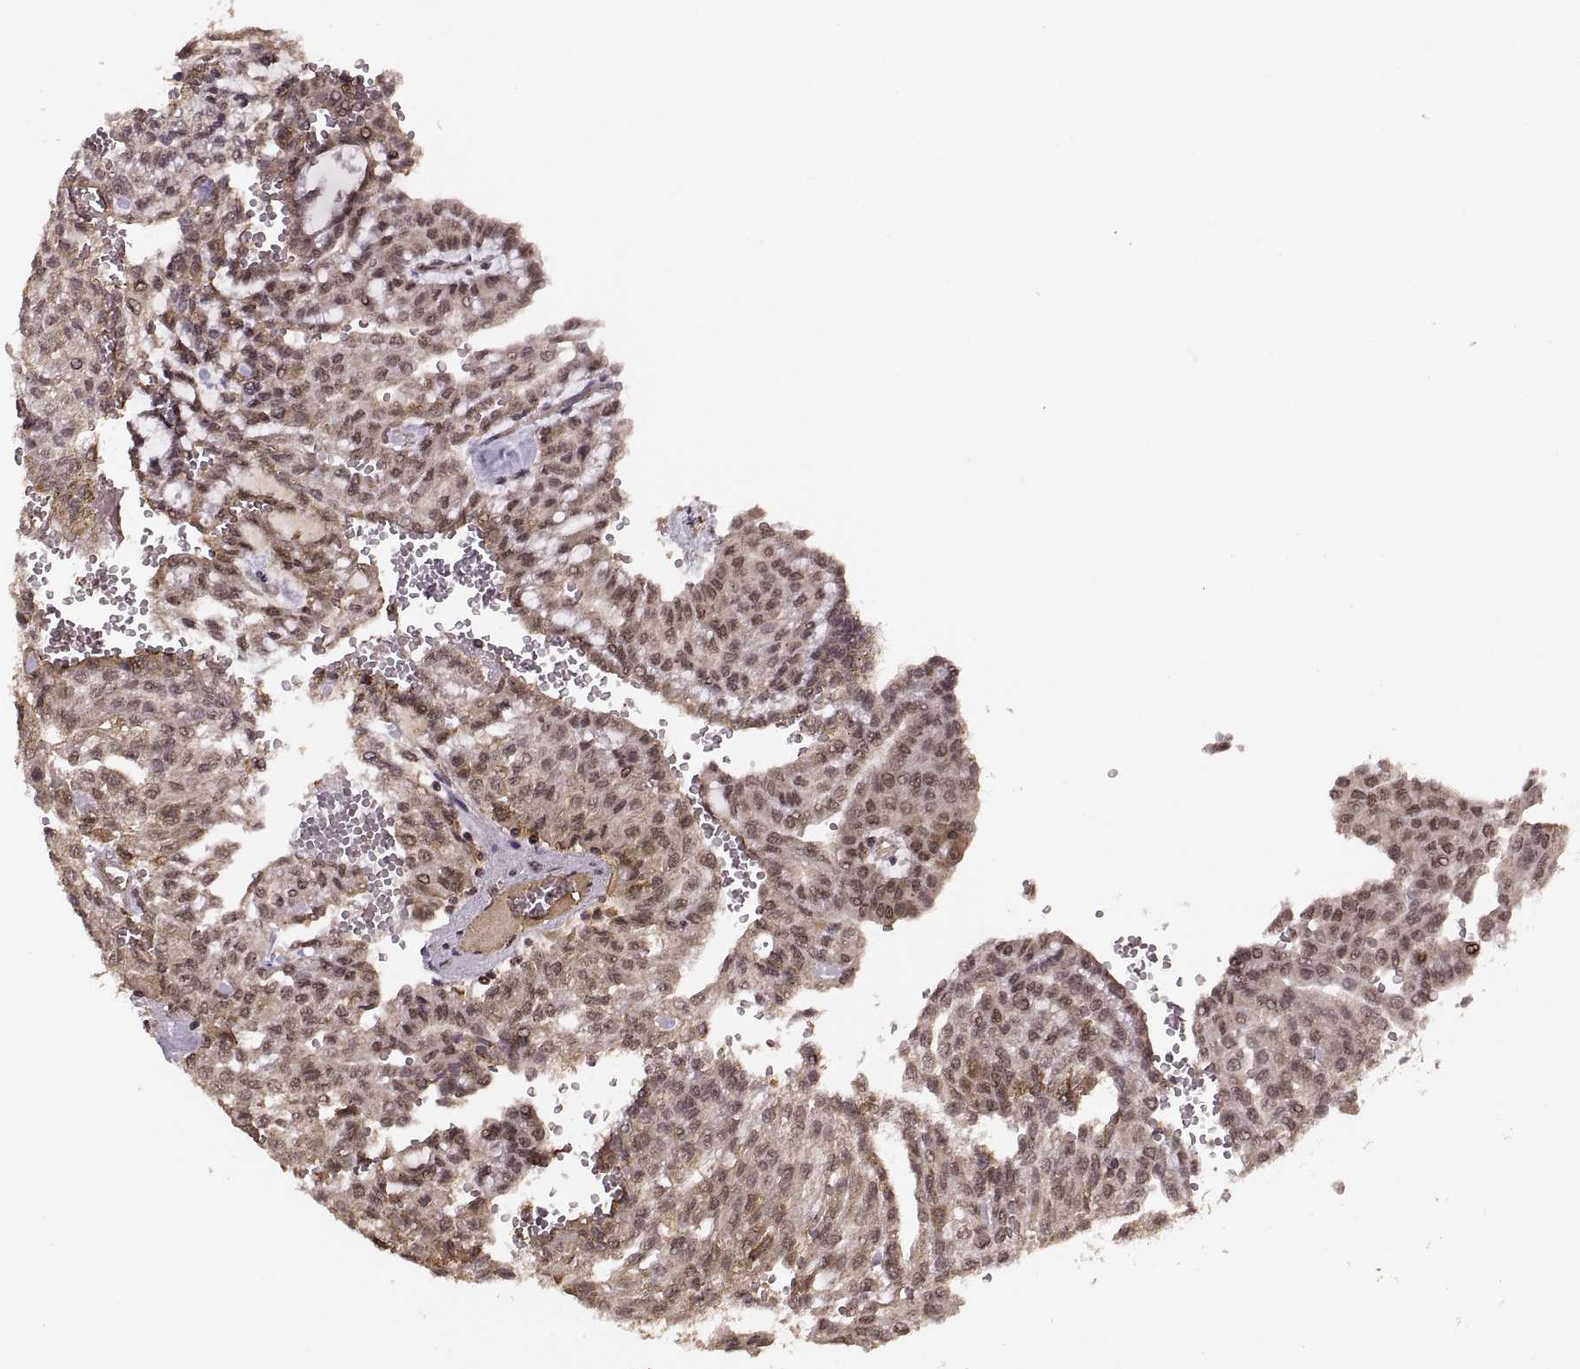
{"staining": {"intensity": "weak", "quantity": ">75%", "location": "cytoplasmic/membranous,nuclear"}, "tissue": "renal cancer", "cell_type": "Tumor cells", "image_type": "cancer", "snomed": [{"axis": "morphology", "description": "Adenocarcinoma, NOS"}, {"axis": "topography", "description": "Kidney"}], "caption": "Immunohistochemistry (IHC) of human adenocarcinoma (renal) demonstrates low levels of weak cytoplasmic/membranous and nuclear staining in approximately >75% of tumor cells. The staining is performed using DAB (3,3'-diaminobenzidine) brown chromogen to label protein expression. The nuclei are counter-stained blue using hematoxylin.", "gene": "RFT1", "patient": {"sex": "male", "age": 63}}